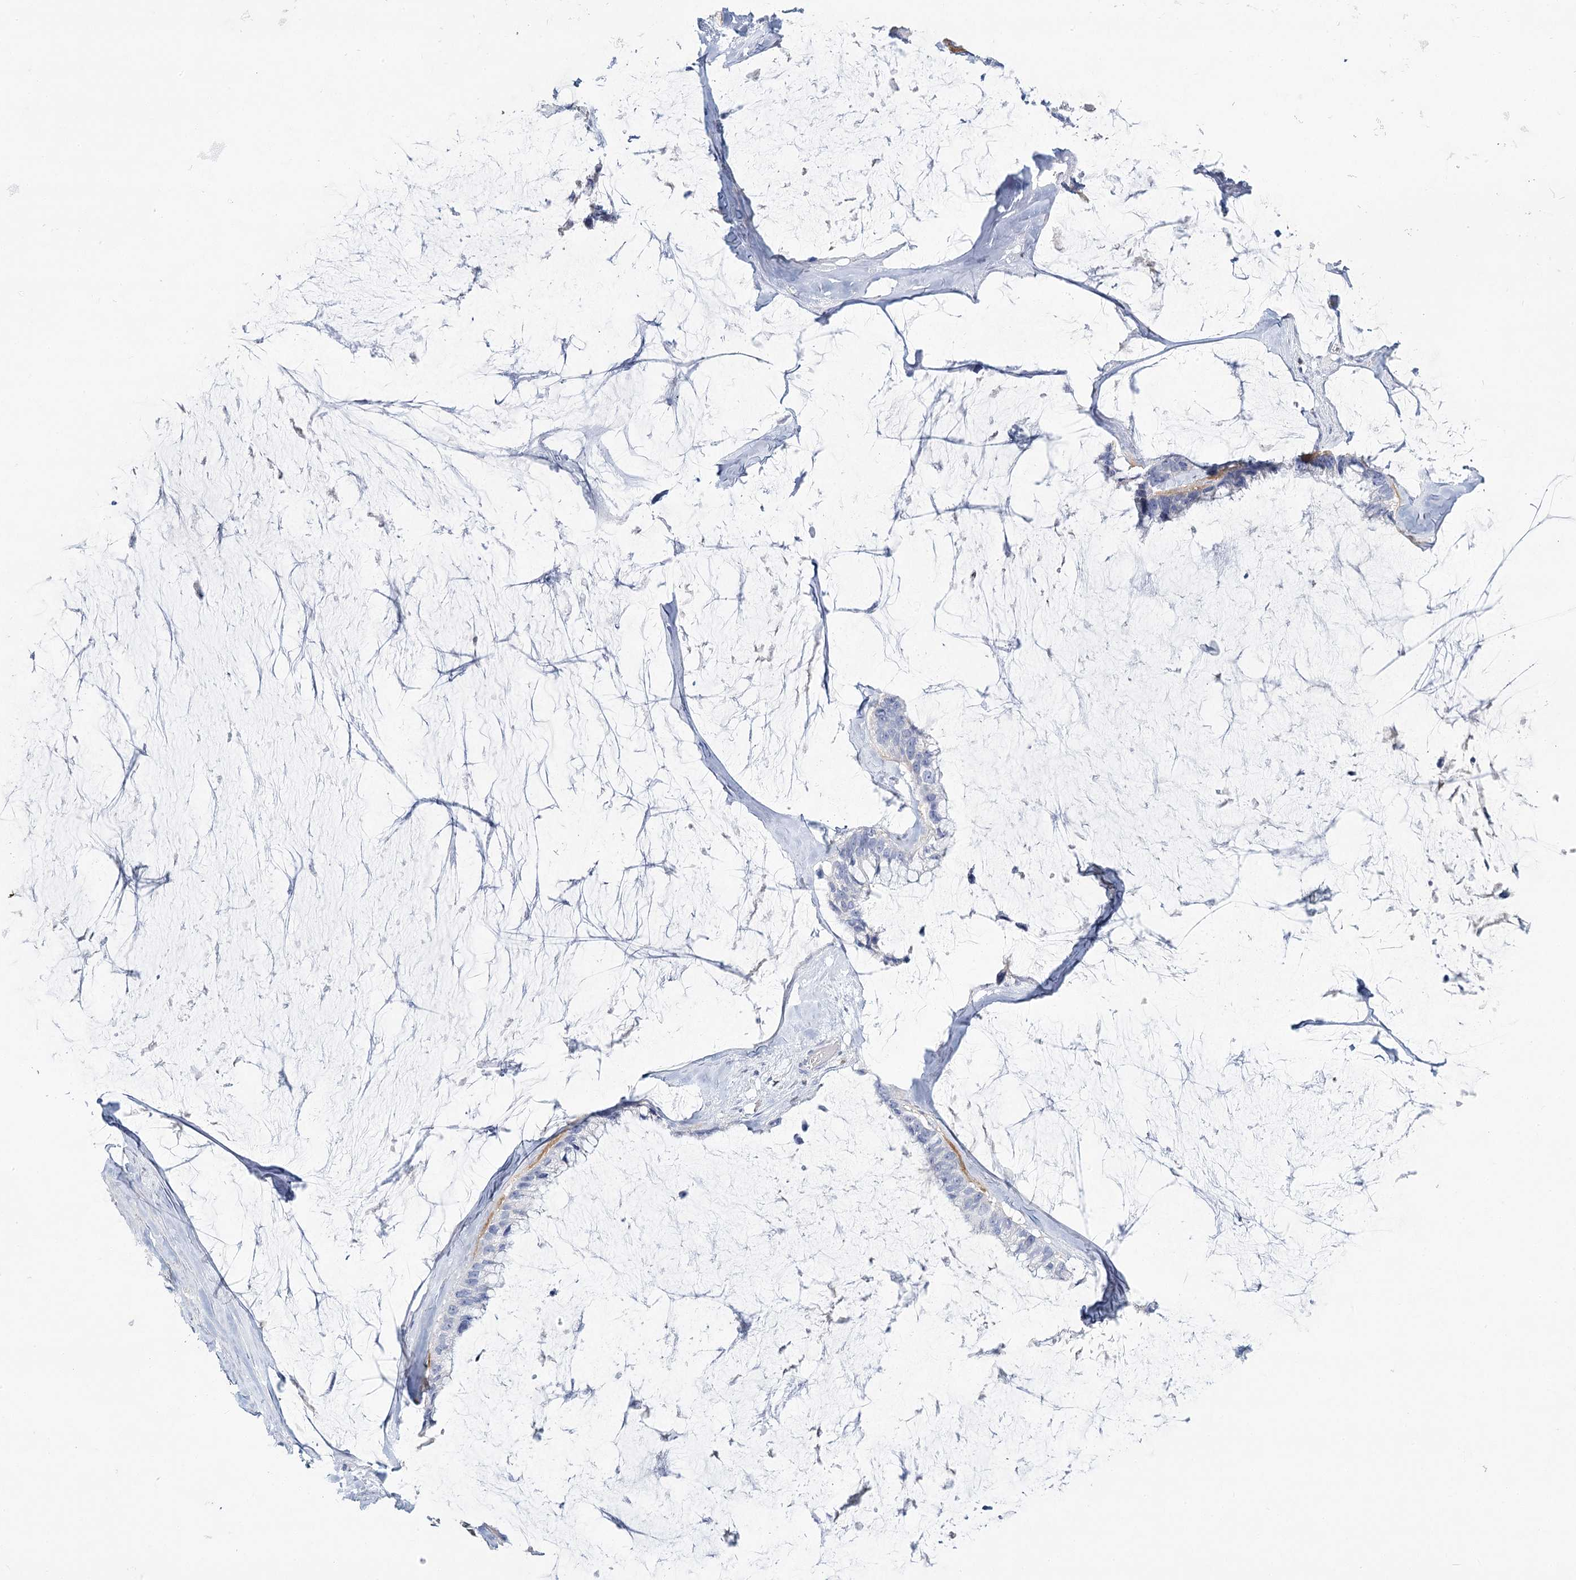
{"staining": {"intensity": "negative", "quantity": "none", "location": "none"}, "tissue": "ovarian cancer", "cell_type": "Tumor cells", "image_type": "cancer", "snomed": [{"axis": "morphology", "description": "Cystadenocarcinoma, mucinous, NOS"}, {"axis": "topography", "description": "Ovary"}], "caption": "Mucinous cystadenocarcinoma (ovarian) stained for a protein using immunohistochemistry (IHC) demonstrates no positivity tumor cells.", "gene": "IGSF3", "patient": {"sex": "female", "age": 39}}